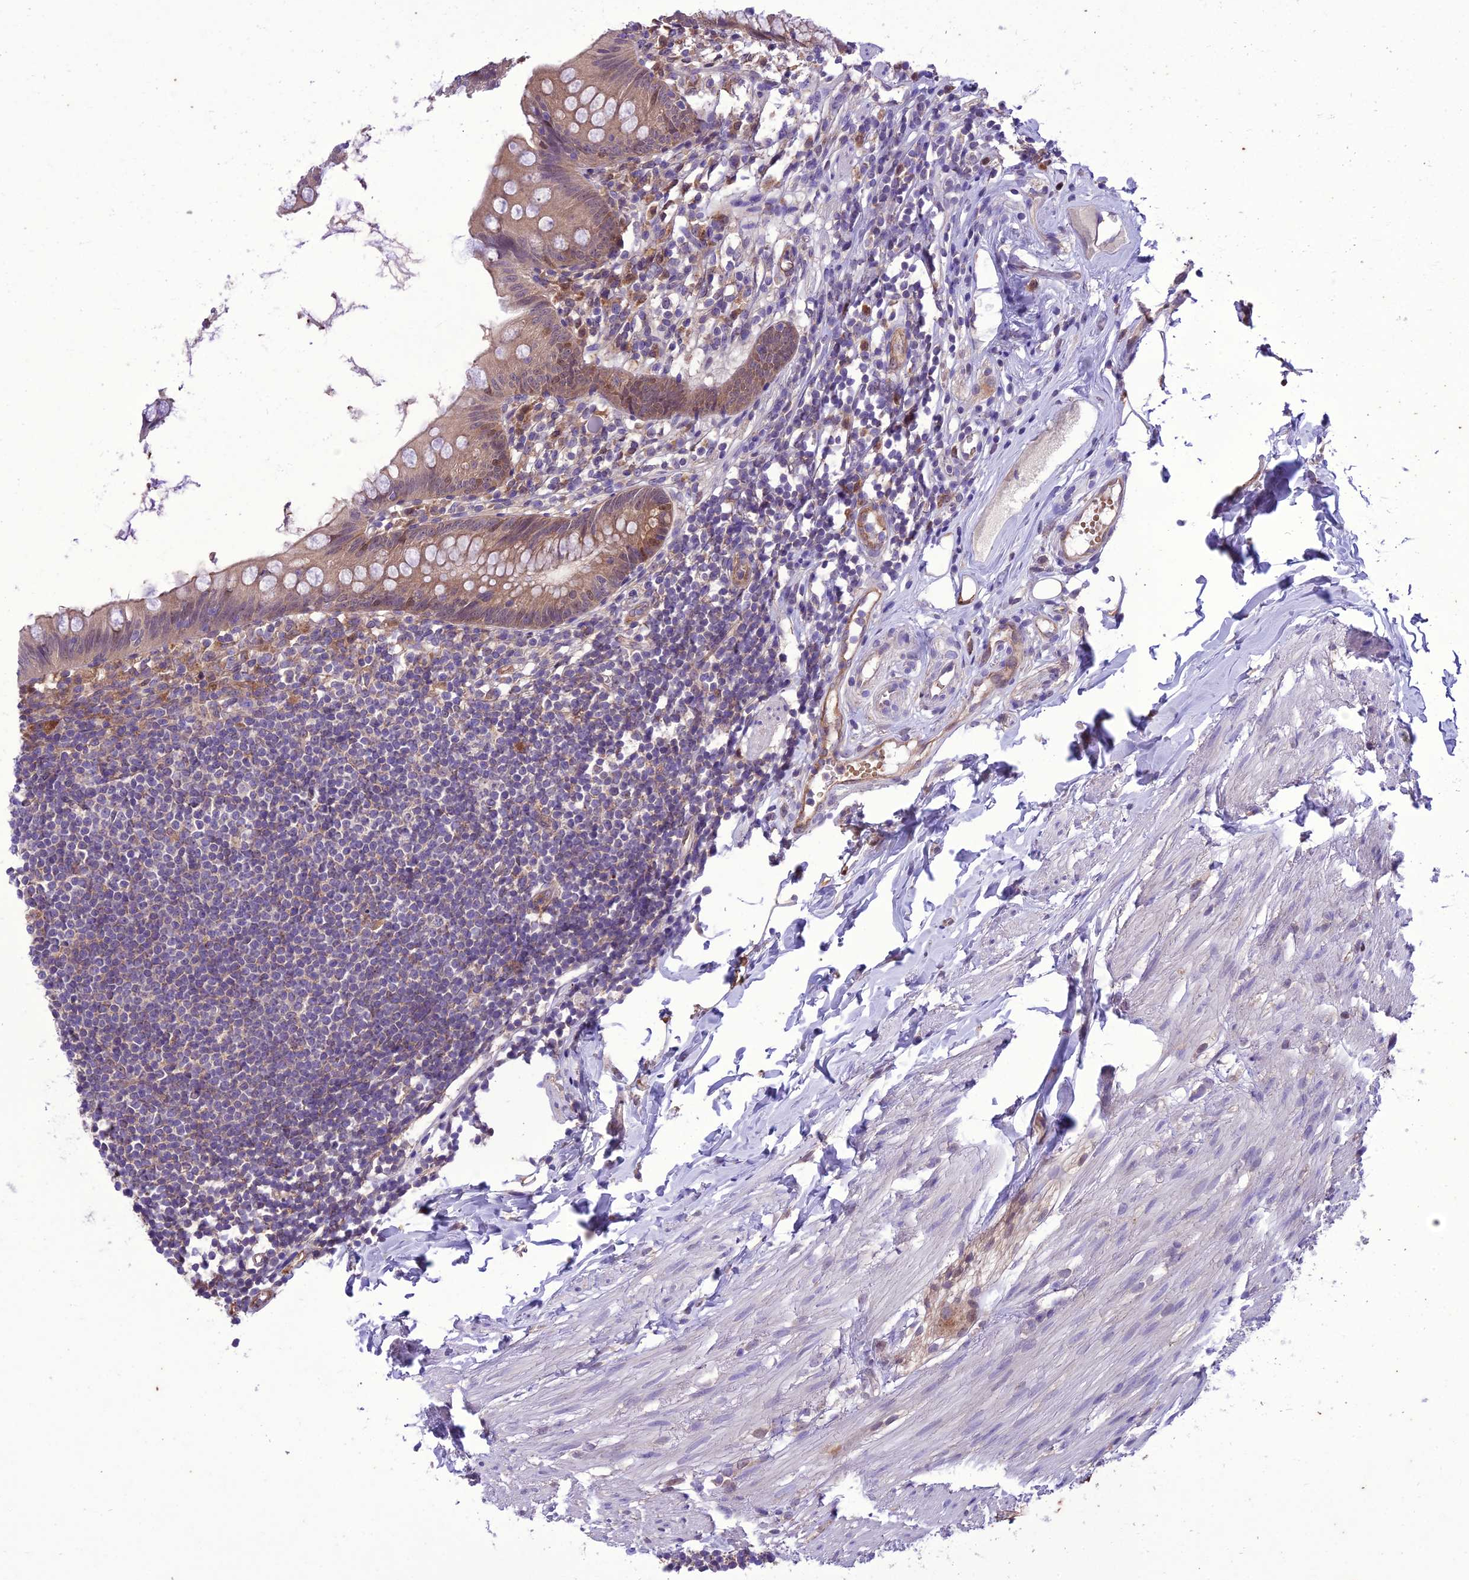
{"staining": {"intensity": "weak", "quantity": "25%-75%", "location": "cytoplasmic/membranous,nuclear"}, "tissue": "appendix", "cell_type": "Glandular cells", "image_type": "normal", "snomed": [{"axis": "morphology", "description": "Normal tissue, NOS"}, {"axis": "topography", "description": "Appendix"}], "caption": "This micrograph demonstrates immunohistochemistry (IHC) staining of benign human appendix, with low weak cytoplasmic/membranous,nuclear expression in approximately 25%-75% of glandular cells.", "gene": "BORCS6", "patient": {"sex": "female", "age": 62}}